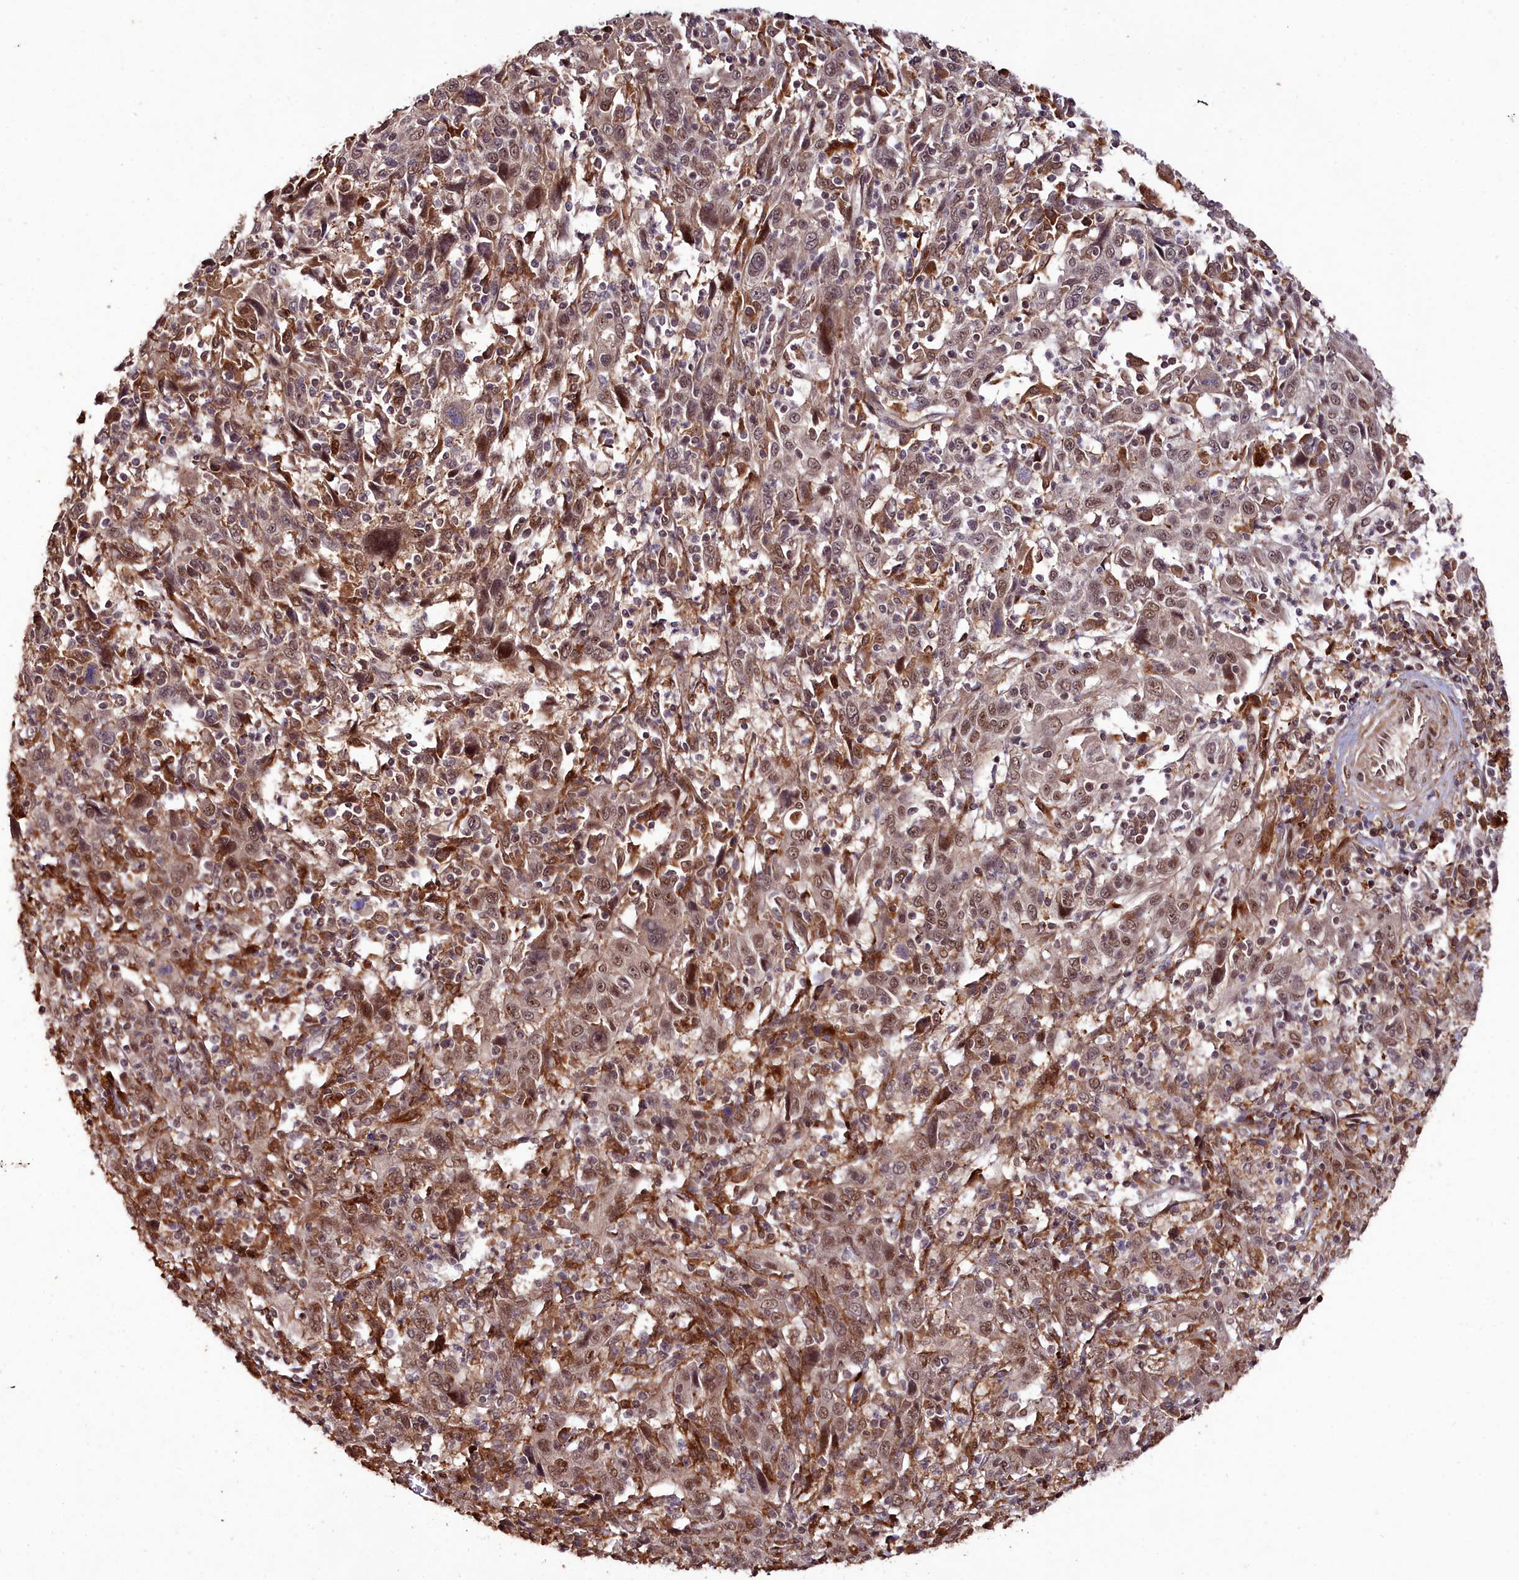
{"staining": {"intensity": "moderate", "quantity": ">75%", "location": "nuclear"}, "tissue": "cervical cancer", "cell_type": "Tumor cells", "image_type": "cancer", "snomed": [{"axis": "morphology", "description": "Squamous cell carcinoma, NOS"}, {"axis": "topography", "description": "Cervix"}], "caption": "Cervical squamous cell carcinoma stained for a protein (brown) reveals moderate nuclear positive expression in approximately >75% of tumor cells.", "gene": "CXXC1", "patient": {"sex": "female", "age": 46}}